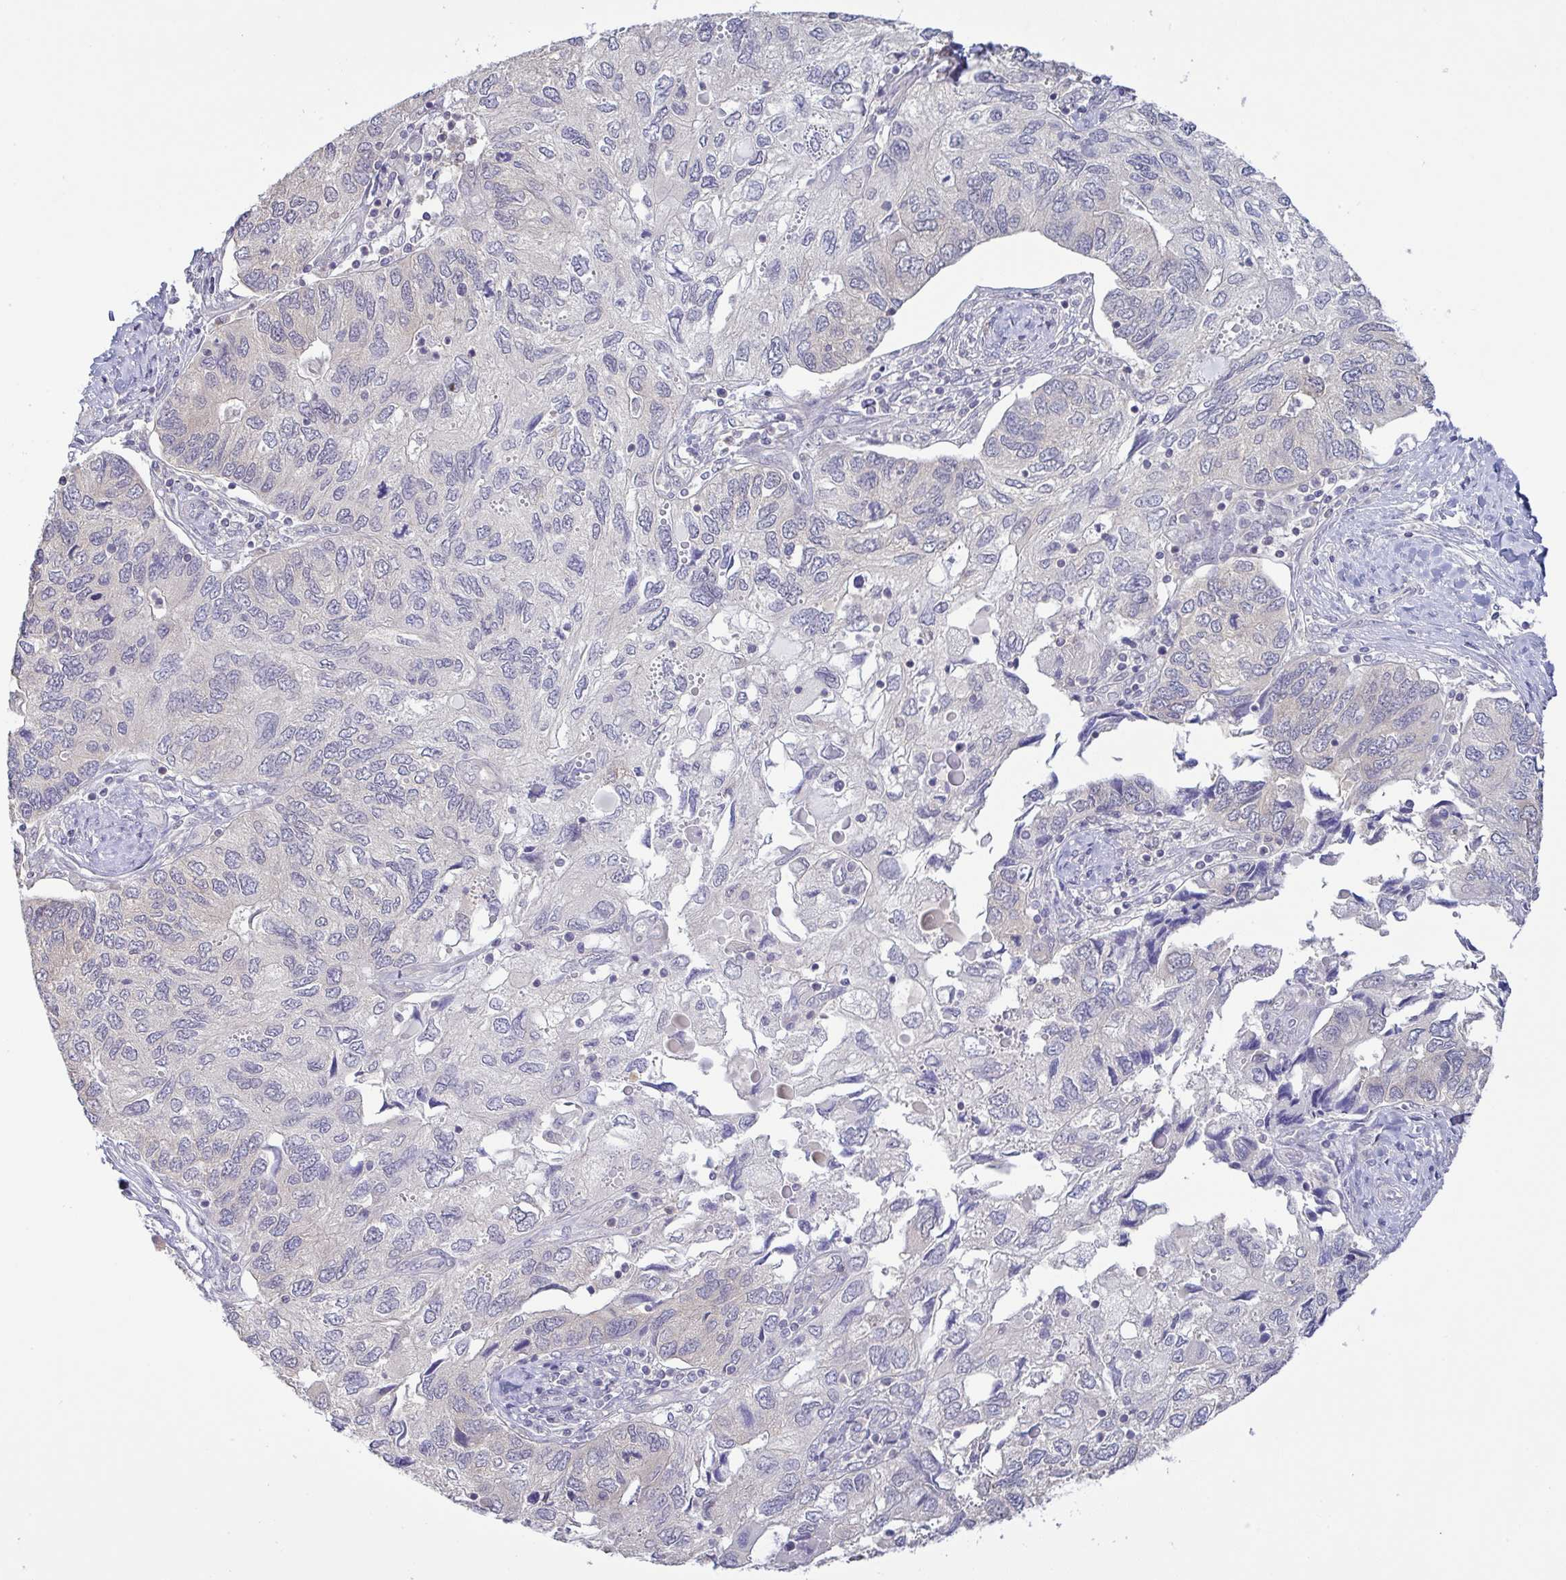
{"staining": {"intensity": "negative", "quantity": "none", "location": "none"}, "tissue": "endometrial cancer", "cell_type": "Tumor cells", "image_type": "cancer", "snomed": [{"axis": "morphology", "description": "Carcinoma, NOS"}, {"axis": "topography", "description": "Uterus"}], "caption": "IHC of human carcinoma (endometrial) demonstrates no positivity in tumor cells. (Stains: DAB immunohistochemistry with hematoxylin counter stain, Microscopy: brightfield microscopy at high magnification).", "gene": "HYPK", "patient": {"sex": "female", "age": 76}}